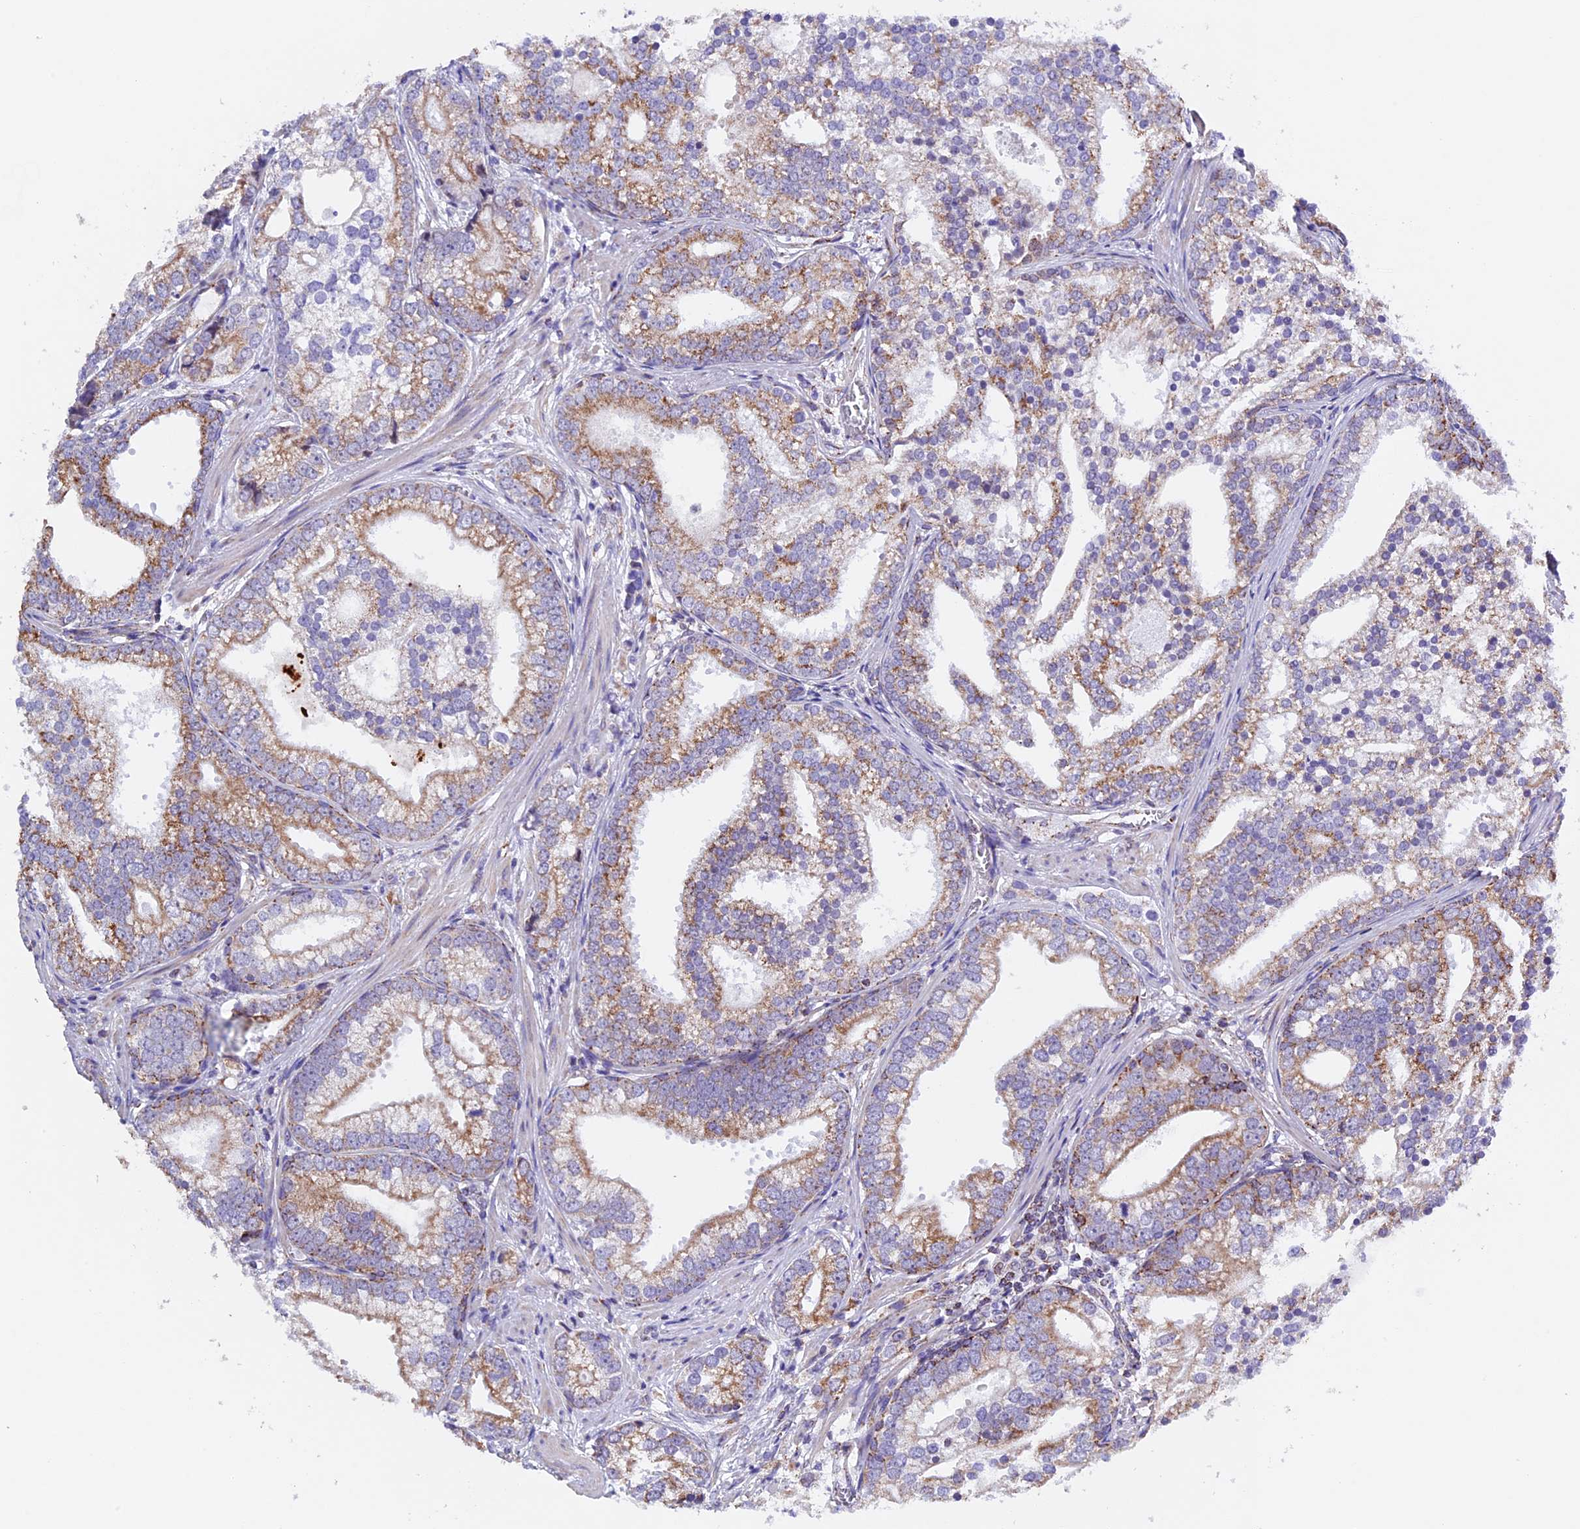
{"staining": {"intensity": "moderate", "quantity": ">75%", "location": "cytoplasmic/membranous"}, "tissue": "prostate cancer", "cell_type": "Tumor cells", "image_type": "cancer", "snomed": [{"axis": "morphology", "description": "Adenocarcinoma, High grade"}, {"axis": "topography", "description": "Prostate"}], "caption": "DAB immunohistochemical staining of human prostate high-grade adenocarcinoma reveals moderate cytoplasmic/membranous protein positivity in about >75% of tumor cells.", "gene": "TFAM", "patient": {"sex": "male", "age": 75}}